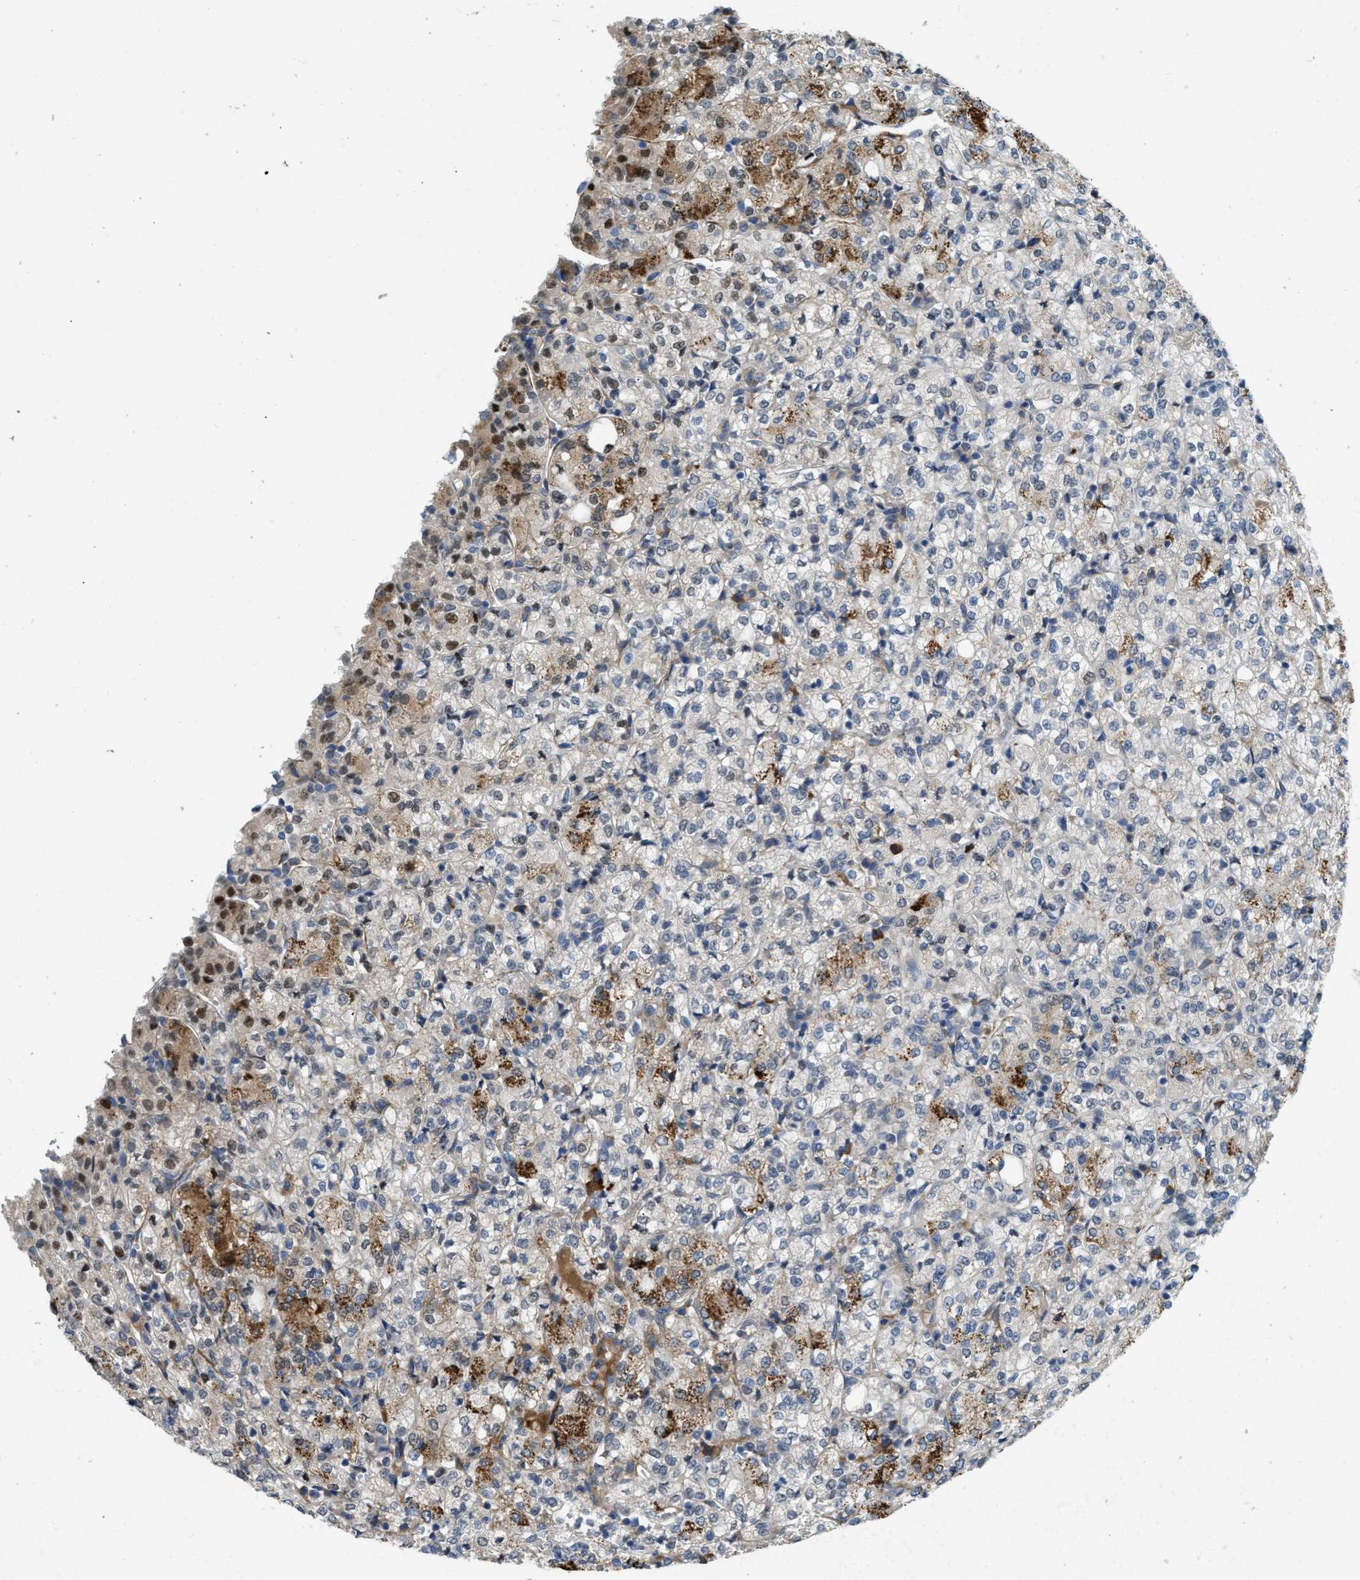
{"staining": {"intensity": "moderate", "quantity": "25%-75%", "location": "cytoplasmic/membranous"}, "tissue": "renal cancer", "cell_type": "Tumor cells", "image_type": "cancer", "snomed": [{"axis": "morphology", "description": "Adenocarcinoma, NOS"}, {"axis": "topography", "description": "Kidney"}], "caption": "Human renal cancer stained with a protein marker displays moderate staining in tumor cells.", "gene": "BMPR1A", "patient": {"sex": "male", "age": 77}}